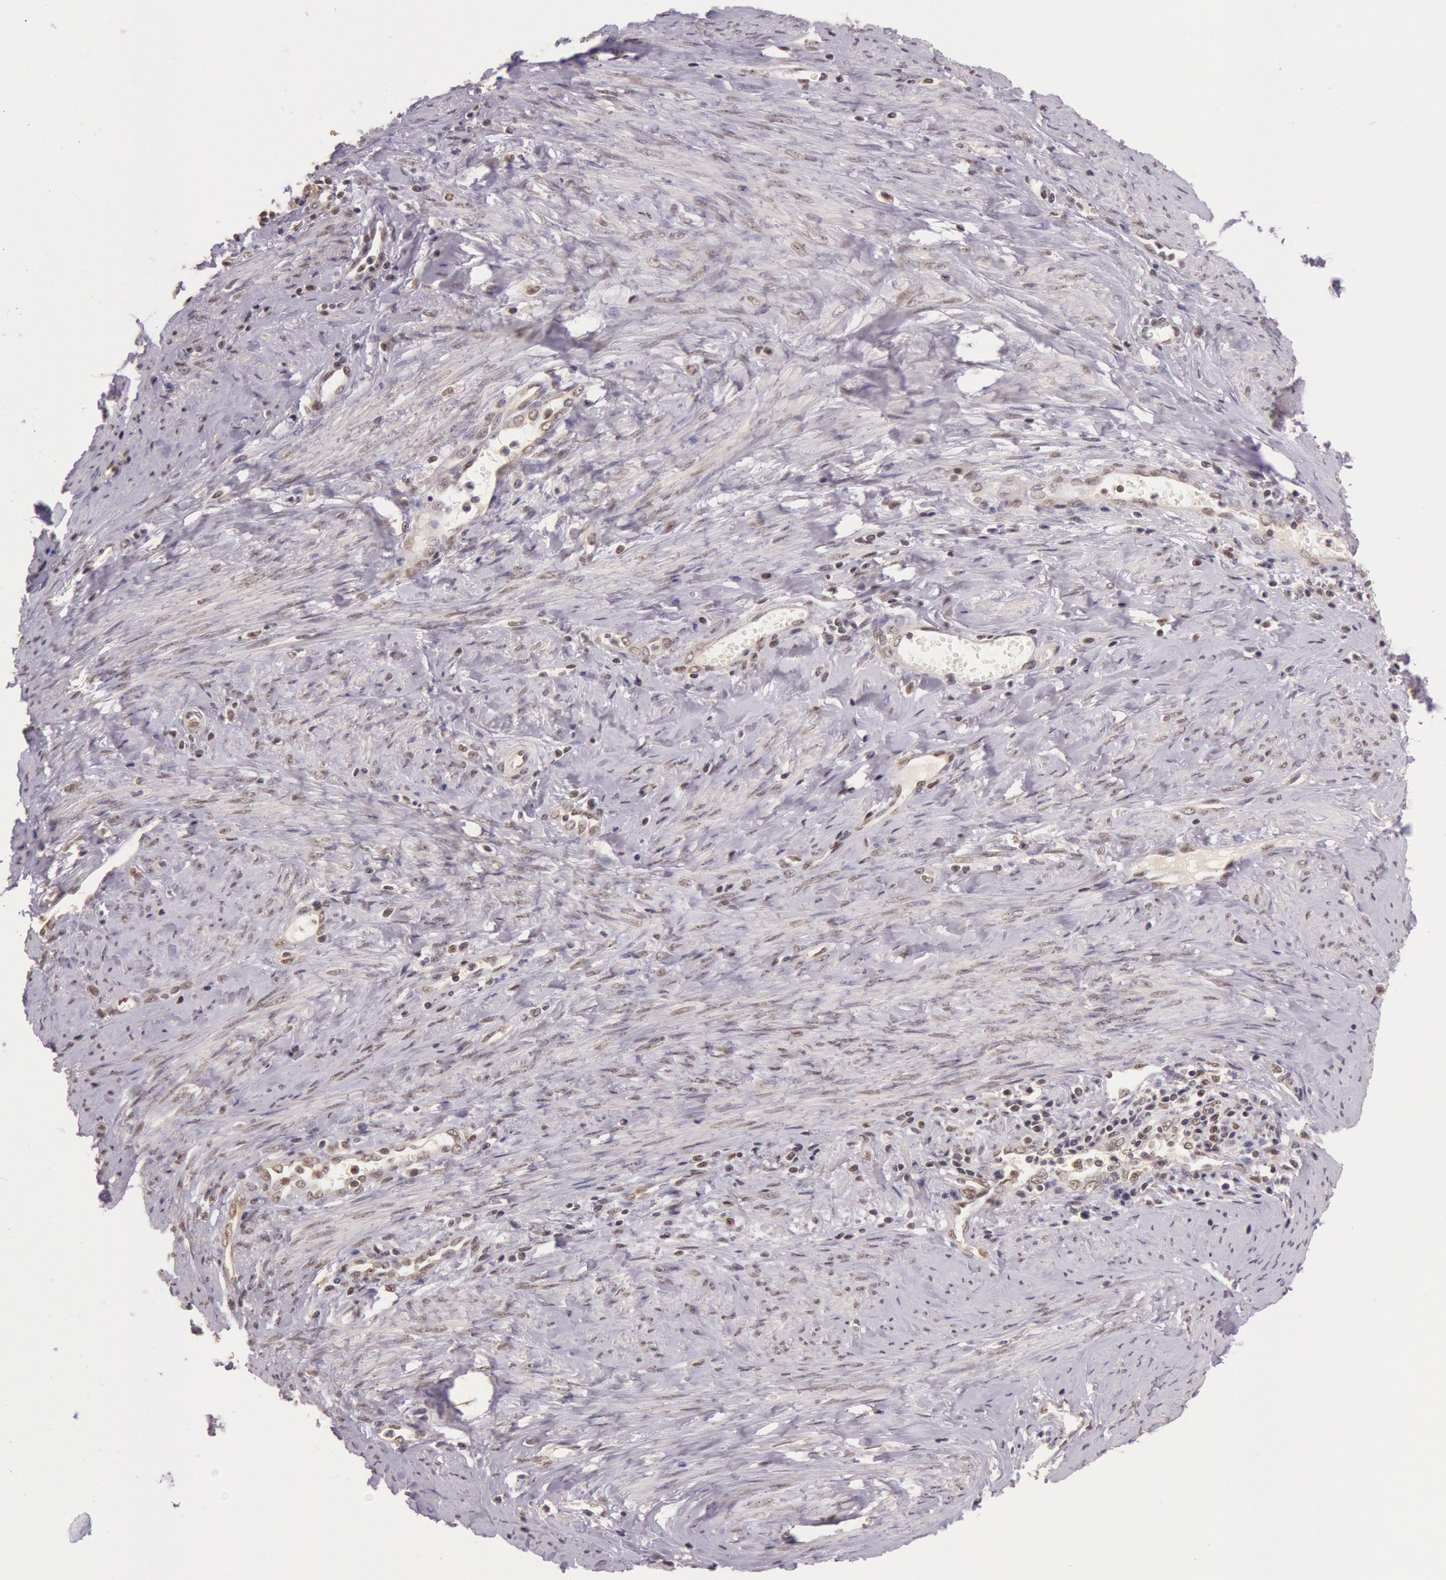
{"staining": {"intensity": "negative", "quantity": "none", "location": "none"}, "tissue": "cervical cancer", "cell_type": "Tumor cells", "image_type": "cancer", "snomed": [{"axis": "morphology", "description": "Normal tissue, NOS"}, {"axis": "morphology", "description": "Adenocarcinoma, NOS"}, {"axis": "topography", "description": "Cervix"}], "caption": "Tumor cells are negative for protein expression in human cervical cancer (adenocarcinoma). (DAB immunohistochemistry (IHC) with hematoxylin counter stain).", "gene": "RTL10", "patient": {"sex": "female", "age": 34}}